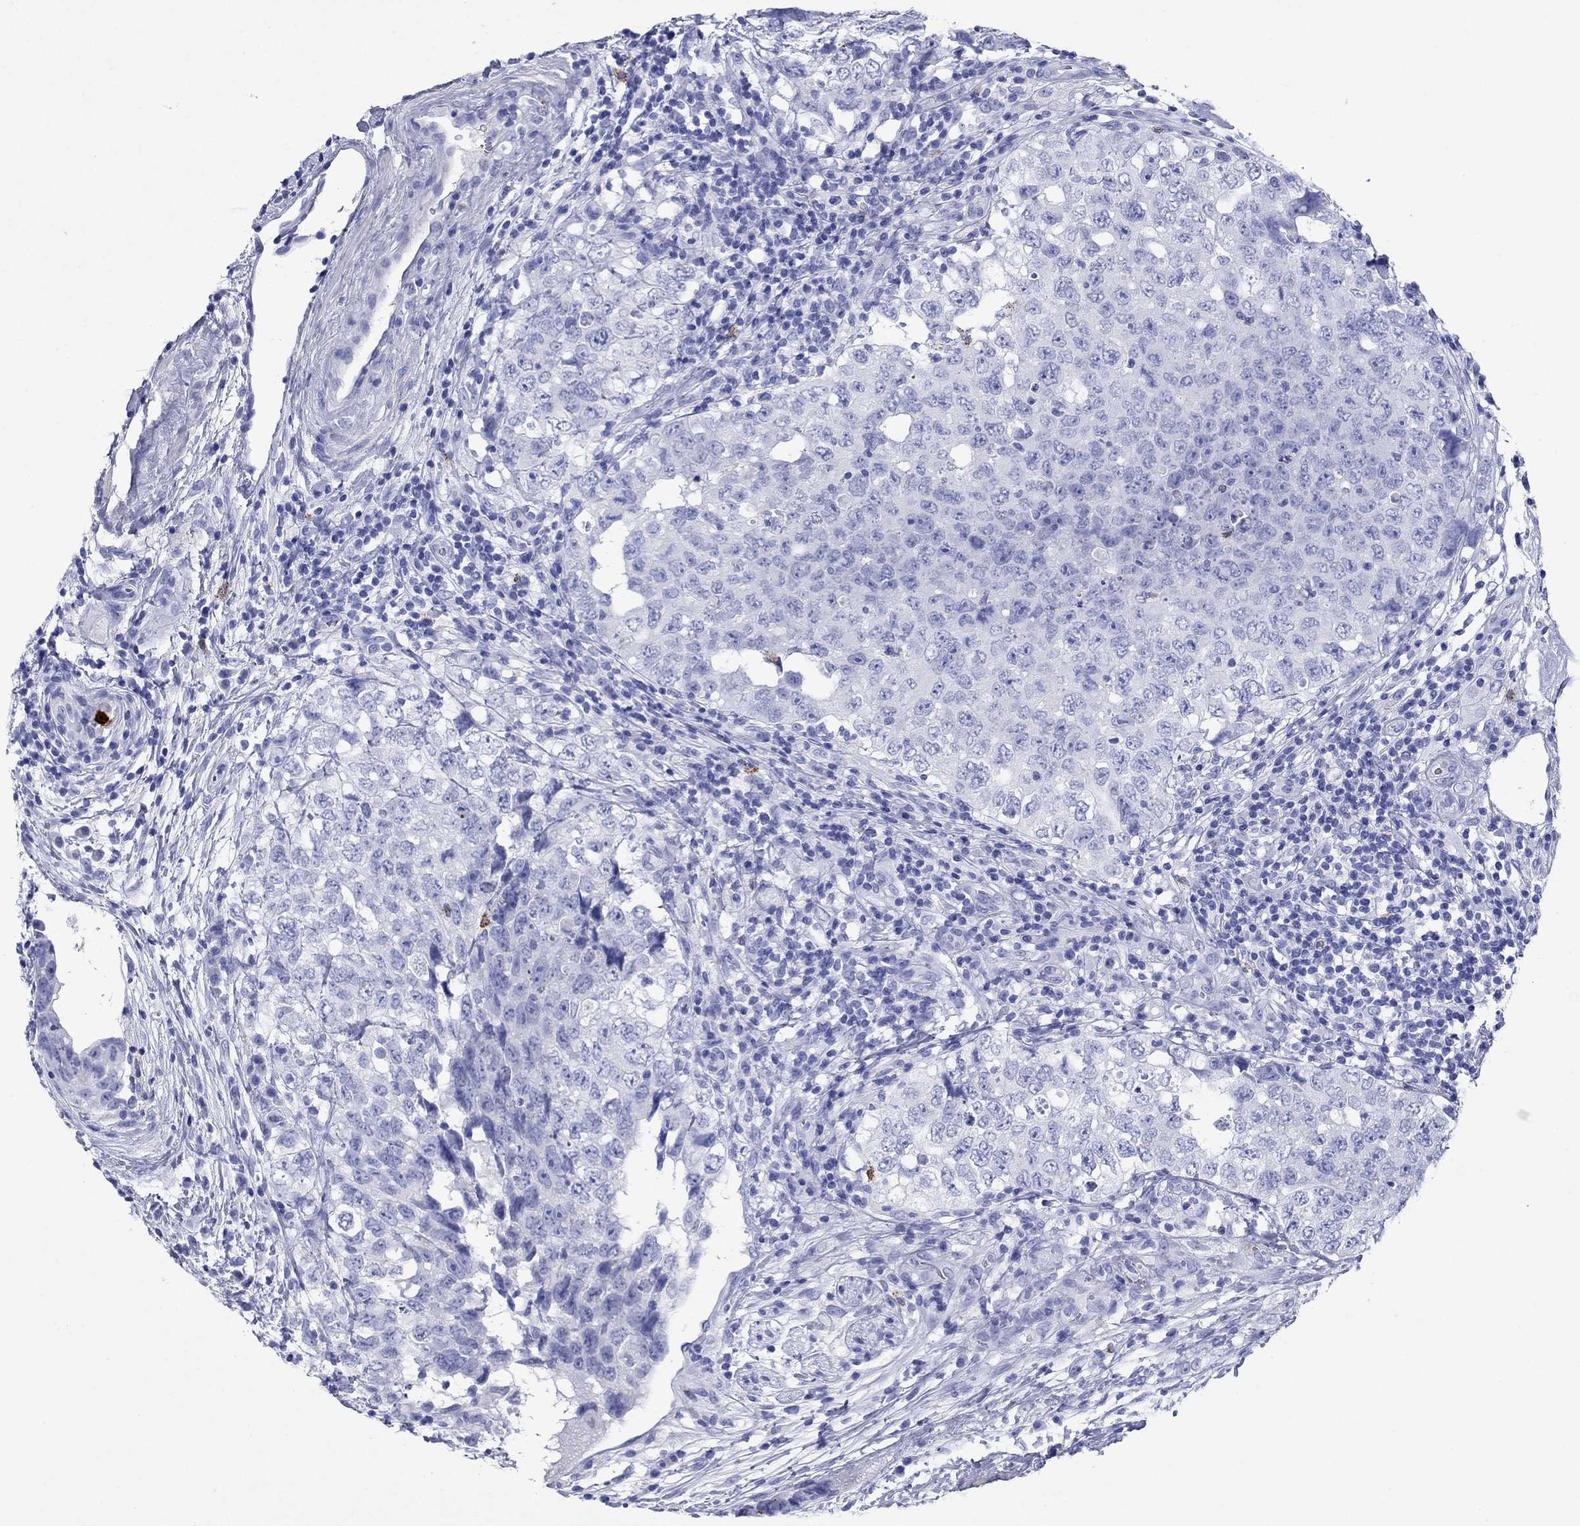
{"staining": {"intensity": "negative", "quantity": "none", "location": "none"}, "tissue": "testis cancer", "cell_type": "Tumor cells", "image_type": "cancer", "snomed": [{"axis": "morphology", "description": "Seminoma, NOS"}, {"axis": "topography", "description": "Testis"}], "caption": "This is an IHC image of testis cancer. There is no staining in tumor cells.", "gene": "AZU1", "patient": {"sex": "male", "age": 34}}